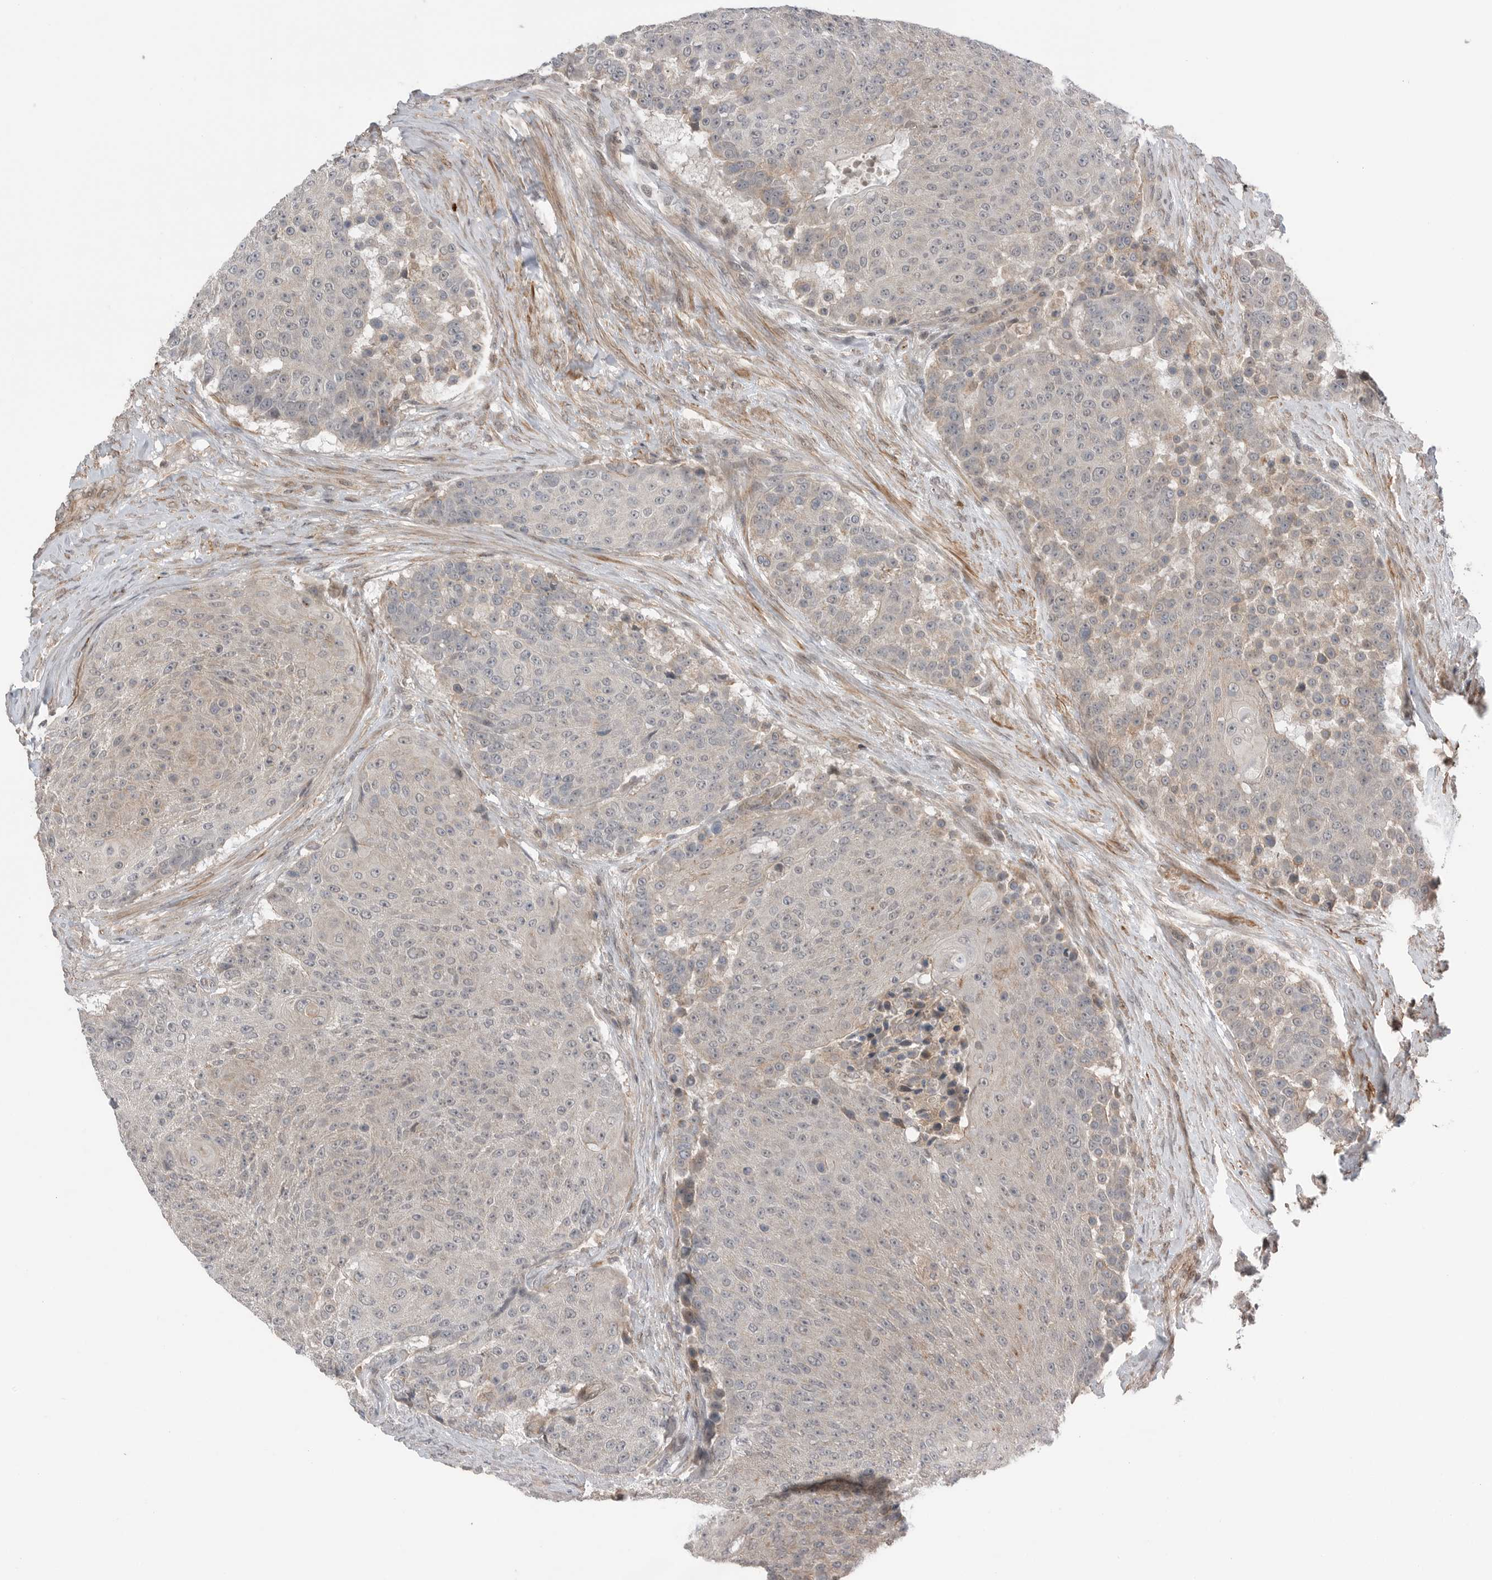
{"staining": {"intensity": "negative", "quantity": "none", "location": "none"}, "tissue": "urothelial cancer", "cell_type": "Tumor cells", "image_type": "cancer", "snomed": [{"axis": "morphology", "description": "Urothelial carcinoma, High grade"}, {"axis": "topography", "description": "Urinary bladder"}], "caption": "Tumor cells are negative for protein expression in human urothelial cancer.", "gene": "PEAK1", "patient": {"sex": "female", "age": 63}}